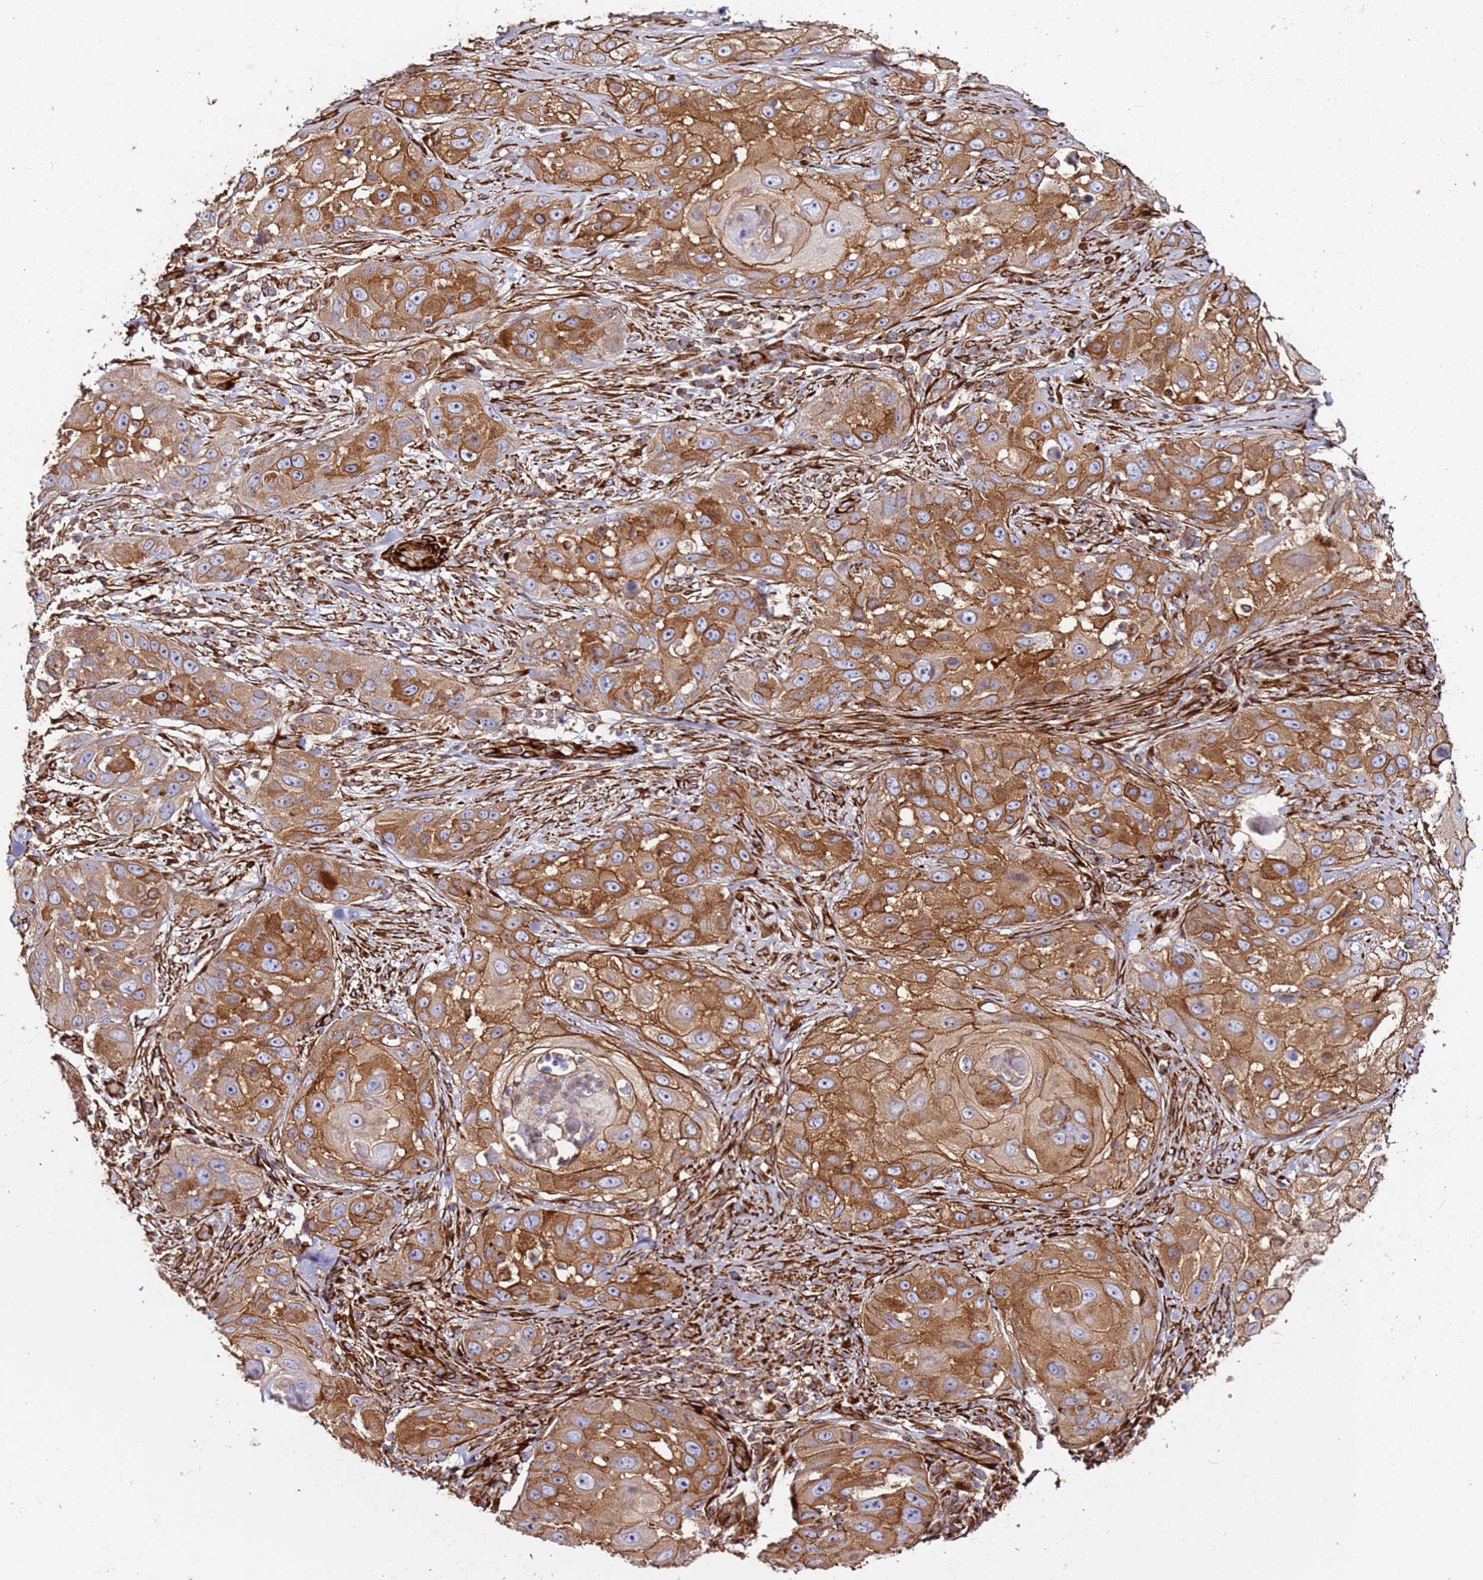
{"staining": {"intensity": "moderate", "quantity": ">75%", "location": "cytoplasmic/membranous"}, "tissue": "skin cancer", "cell_type": "Tumor cells", "image_type": "cancer", "snomed": [{"axis": "morphology", "description": "Squamous cell carcinoma, NOS"}, {"axis": "topography", "description": "Skin"}], "caption": "Immunohistochemical staining of human skin cancer demonstrates medium levels of moderate cytoplasmic/membranous protein positivity in approximately >75% of tumor cells.", "gene": "MRGPRE", "patient": {"sex": "female", "age": 44}}